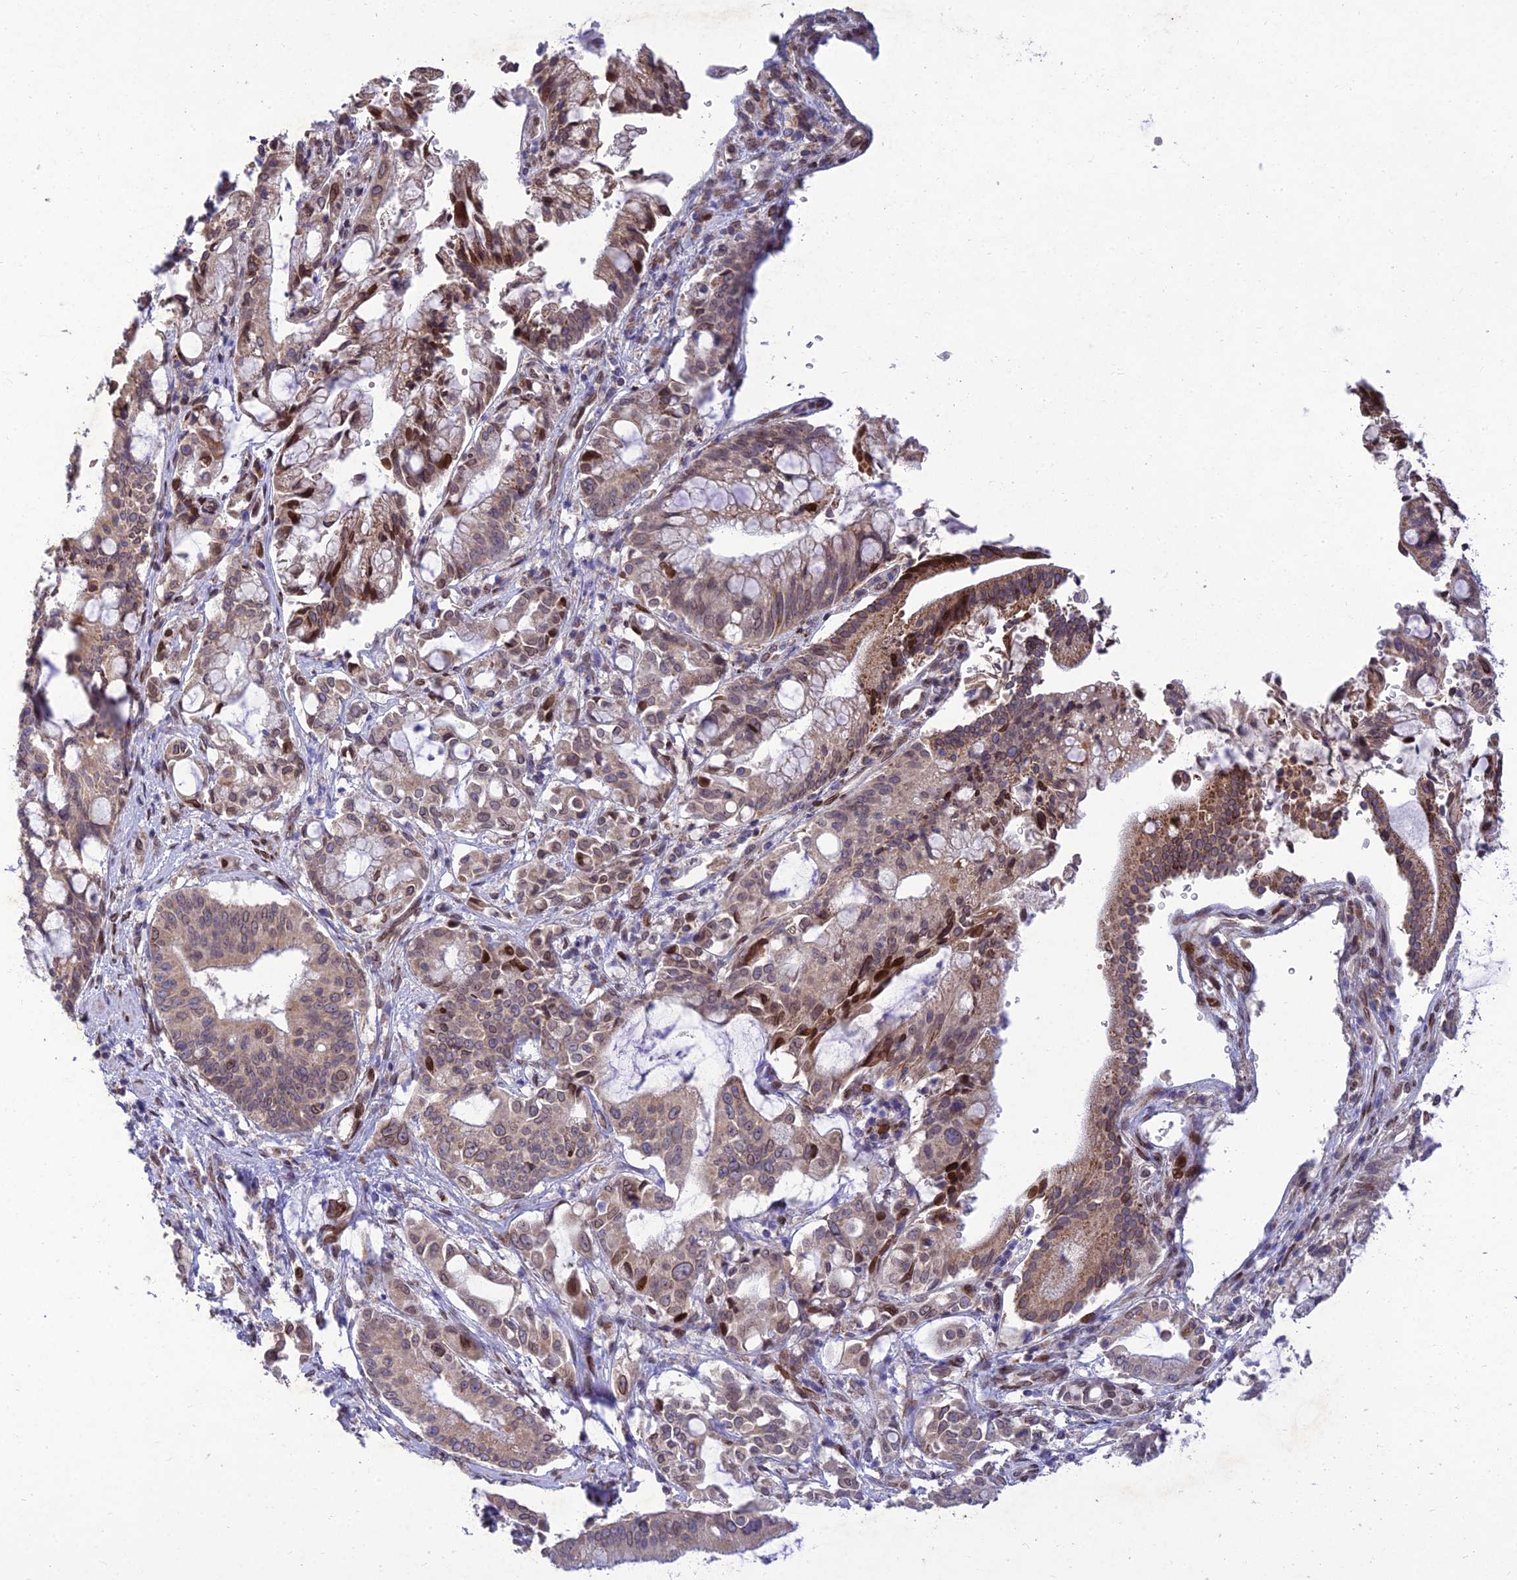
{"staining": {"intensity": "weak", "quantity": ">75%", "location": "cytoplasmic/membranous"}, "tissue": "pancreatic cancer", "cell_type": "Tumor cells", "image_type": "cancer", "snomed": [{"axis": "morphology", "description": "Adenocarcinoma, NOS"}, {"axis": "topography", "description": "Pancreas"}], "caption": "DAB immunohistochemical staining of human pancreatic cancer displays weak cytoplasmic/membranous protein expression in approximately >75% of tumor cells.", "gene": "MGAT2", "patient": {"sex": "male", "age": 68}}